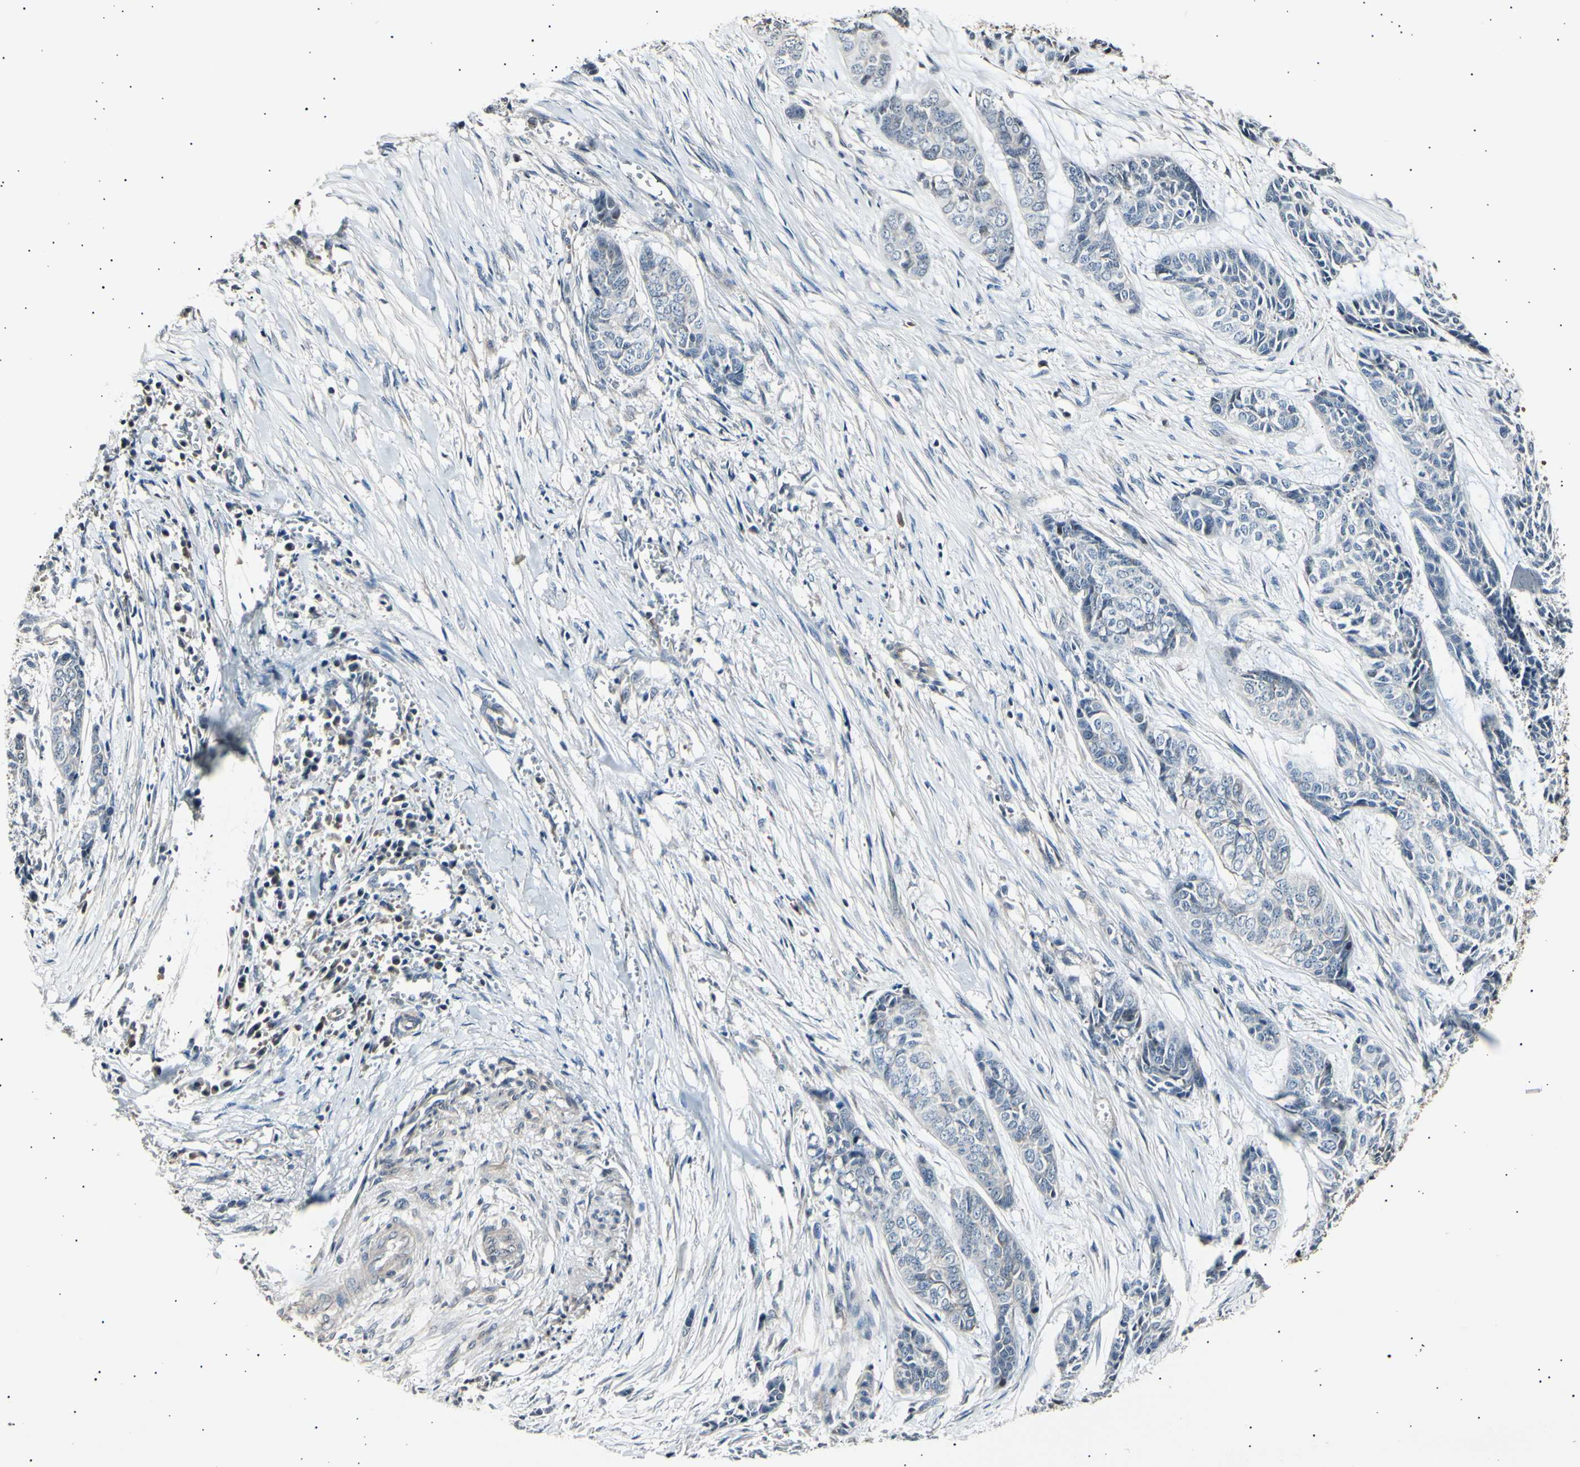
{"staining": {"intensity": "negative", "quantity": "none", "location": "none"}, "tissue": "skin cancer", "cell_type": "Tumor cells", "image_type": "cancer", "snomed": [{"axis": "morphology", "description": "Basal cell carcinoma"}, {"axis": "topography", "description": "Skin"}], "caption": "A high-resolution photomicrograph shows immunohistochemistry staining of basal cell carcinoma (skin), which displays no significant staining in tumor cells.", "gene": "AK1", "patient": {"sex": "female", "age": 64}}